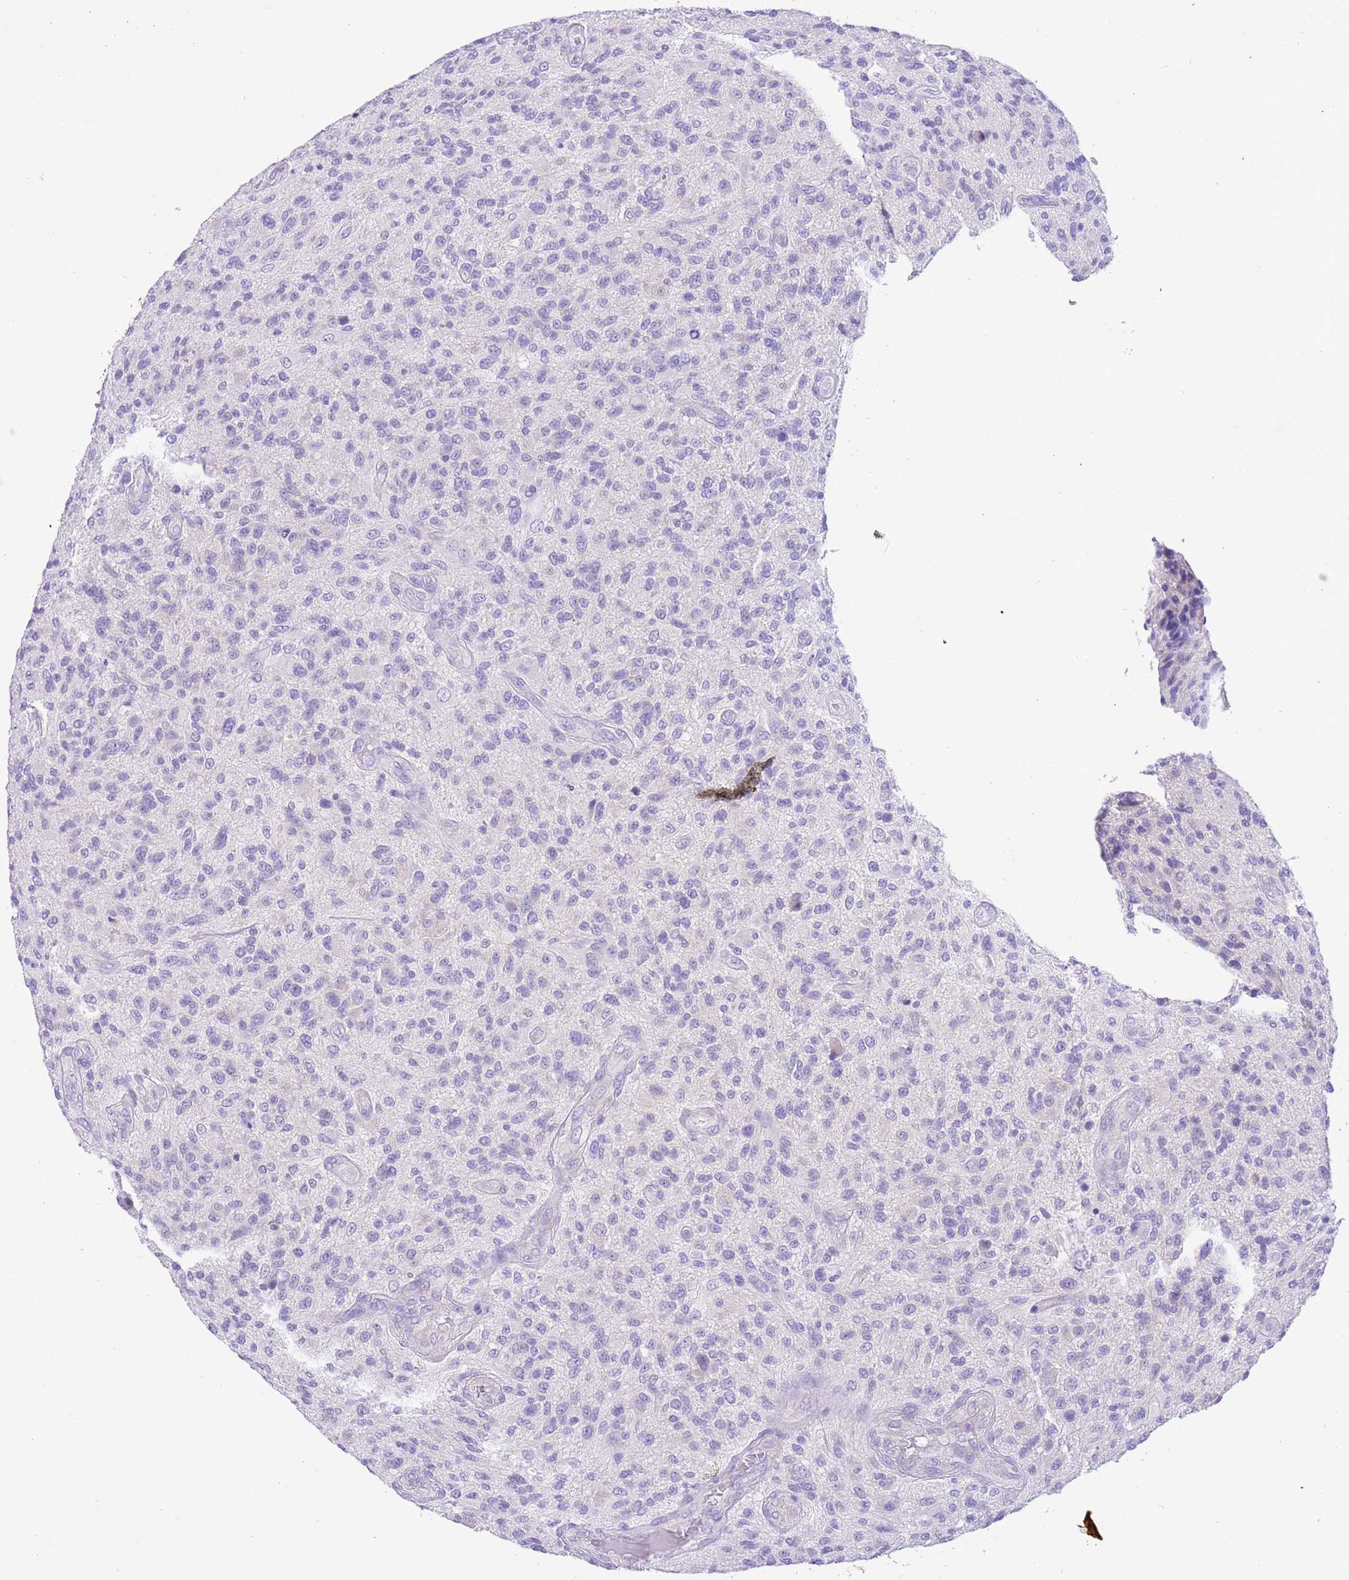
{"staining": {"intensity": "negative", "quantity": "none", "location": "none"}, "tissue": "glioma", "cell_type": "Tumor cells", "image_type": "cancer", "snomed": [{"axis": "morphology", "description": "Glioma, malignant, High grade"}, {"axis": "topography", "description": "Brain"}], "caption": "Tumor cells are negative for brown protein staining in glioma.", "gene": "R3HDM4", "patient": {"sex": "male", "age": 47}}